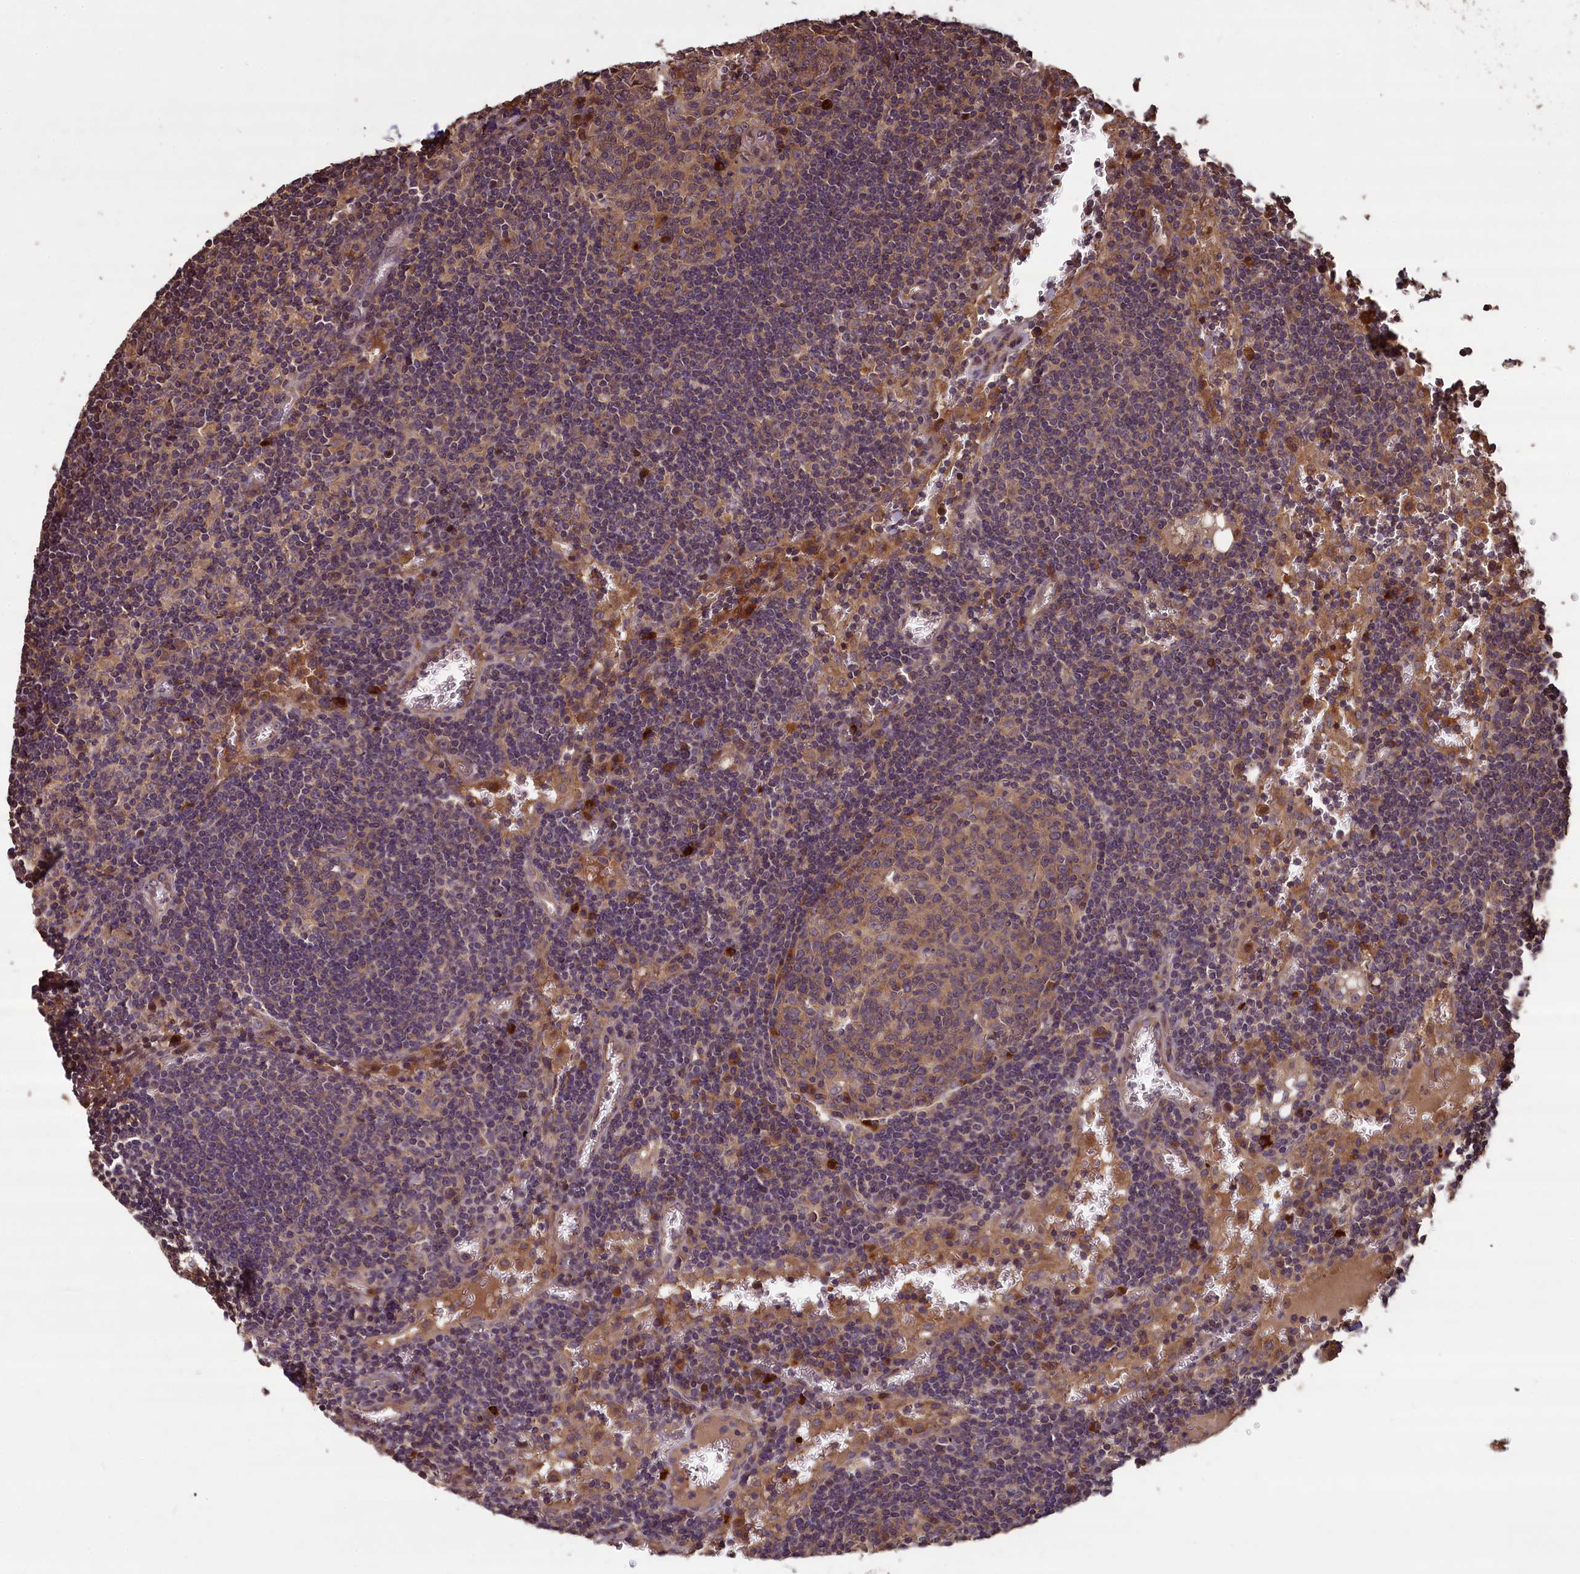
{"staining": {"intensity": "weak", "quantity": ">75%", "location": "cytoplasmic/membranous"}, "tissue": "lymph node", "cell_type": "Germinal center cells", "image_type": "normal", "snomed": [{"axis": "morphology", "description": "Normal tissue, NOS"}, {"axis": "topography", "description": "Lymph node"}], "caption": "Immunohistochemical staining of normal human lymph node exhibits low levels of weak cytoplasmic/membranous positivity in about >75% of germinal center cells.", "gene": "NUDT6", "patient": {"sex": "female", "age": 73}}